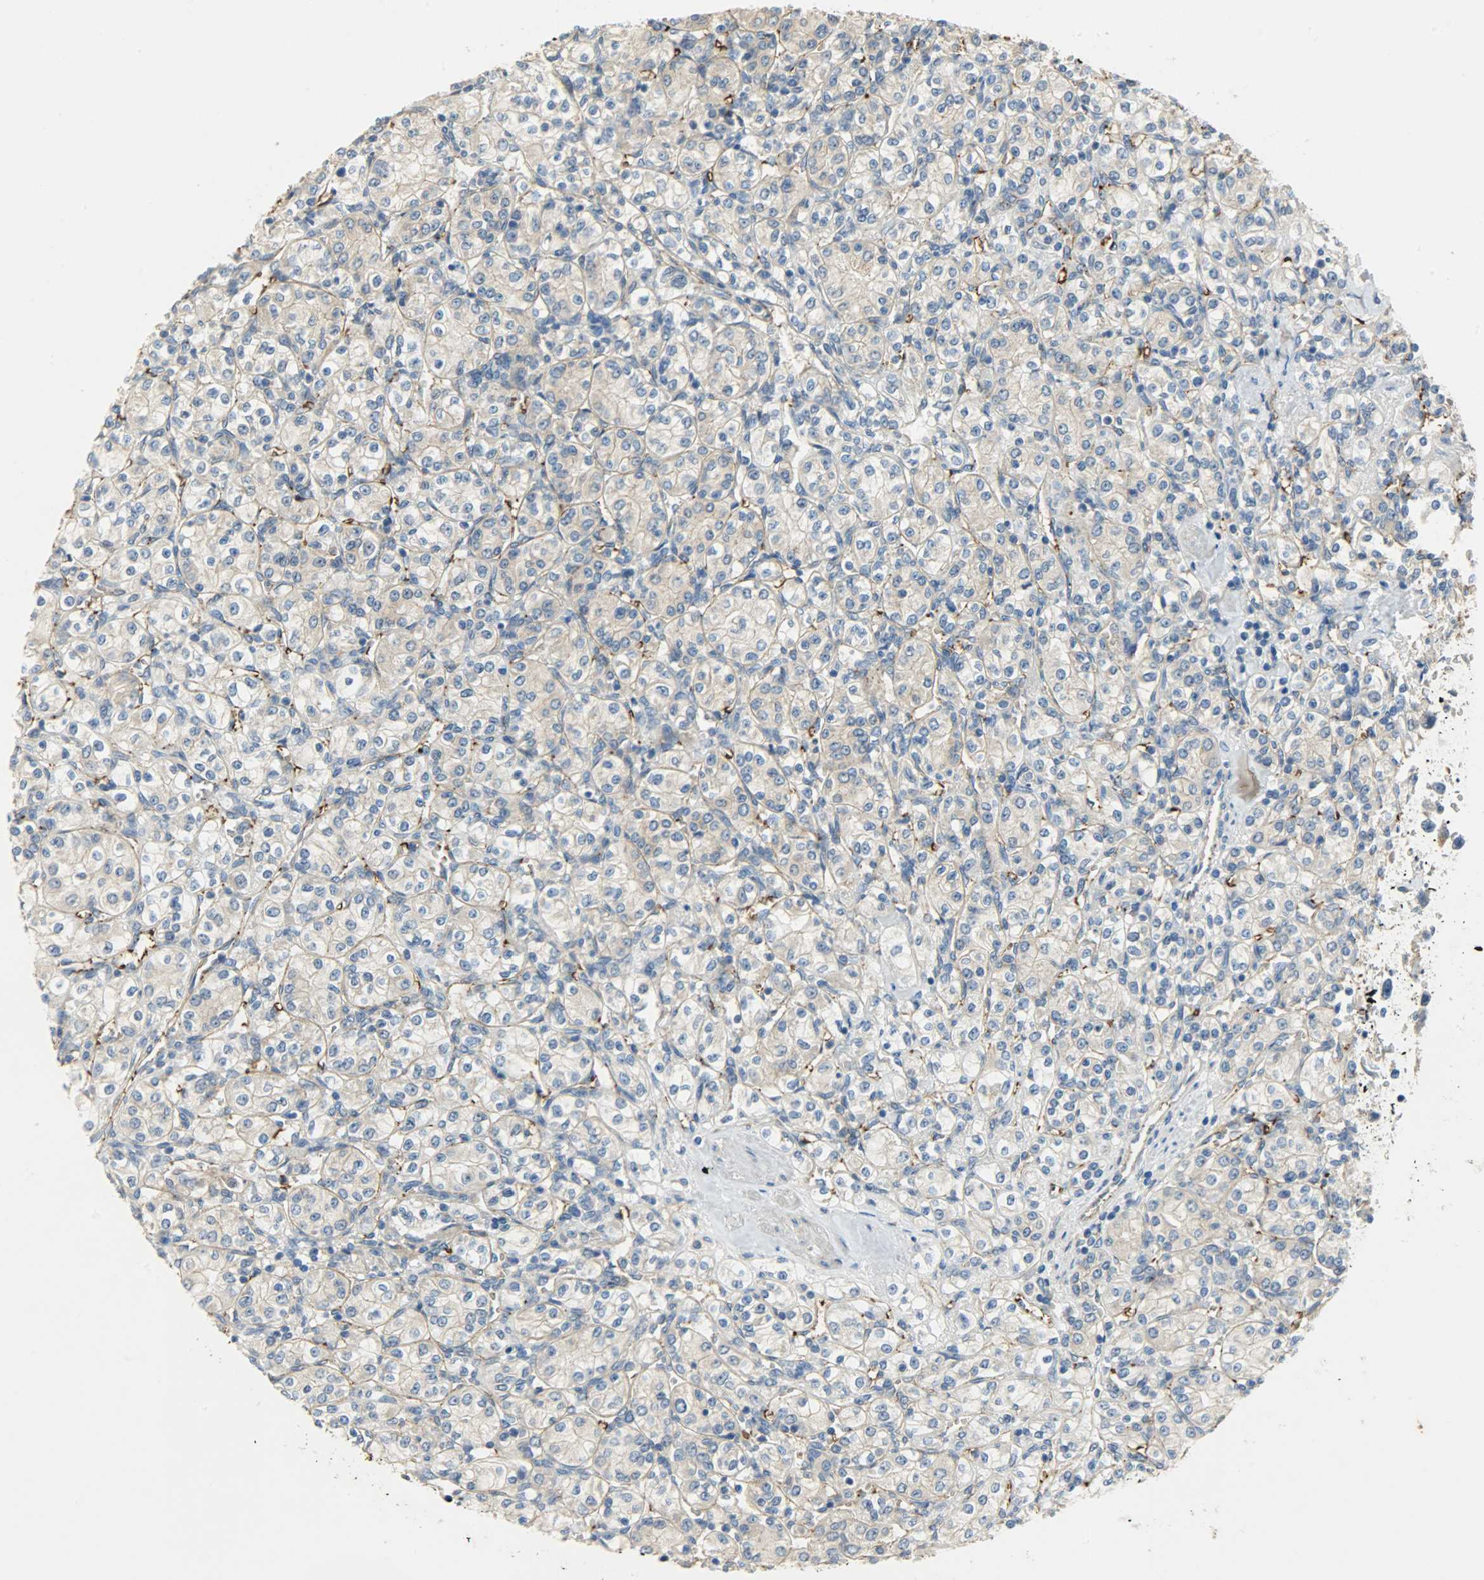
{"staining": {"intensity": "weak", "quantity": ">75%", "location": "cytoplasmic/membranous"}, "tissue": "renal cancer", "cell_type": "Tumor cells", "image_type": "cancer", "snomed": [{"axis": "morphology", "description": "Adenocarcinoma, NOS"}, {"axis": "topography", "description": "Kidney"}], "caption": "Weak cytoplasmic/membranous protein expression is present in approximately >75% of tumor cells in adenocarcinoma (renal).", "gene": "KIAA1217", "patient": {"sex": "male", "age": 77}}